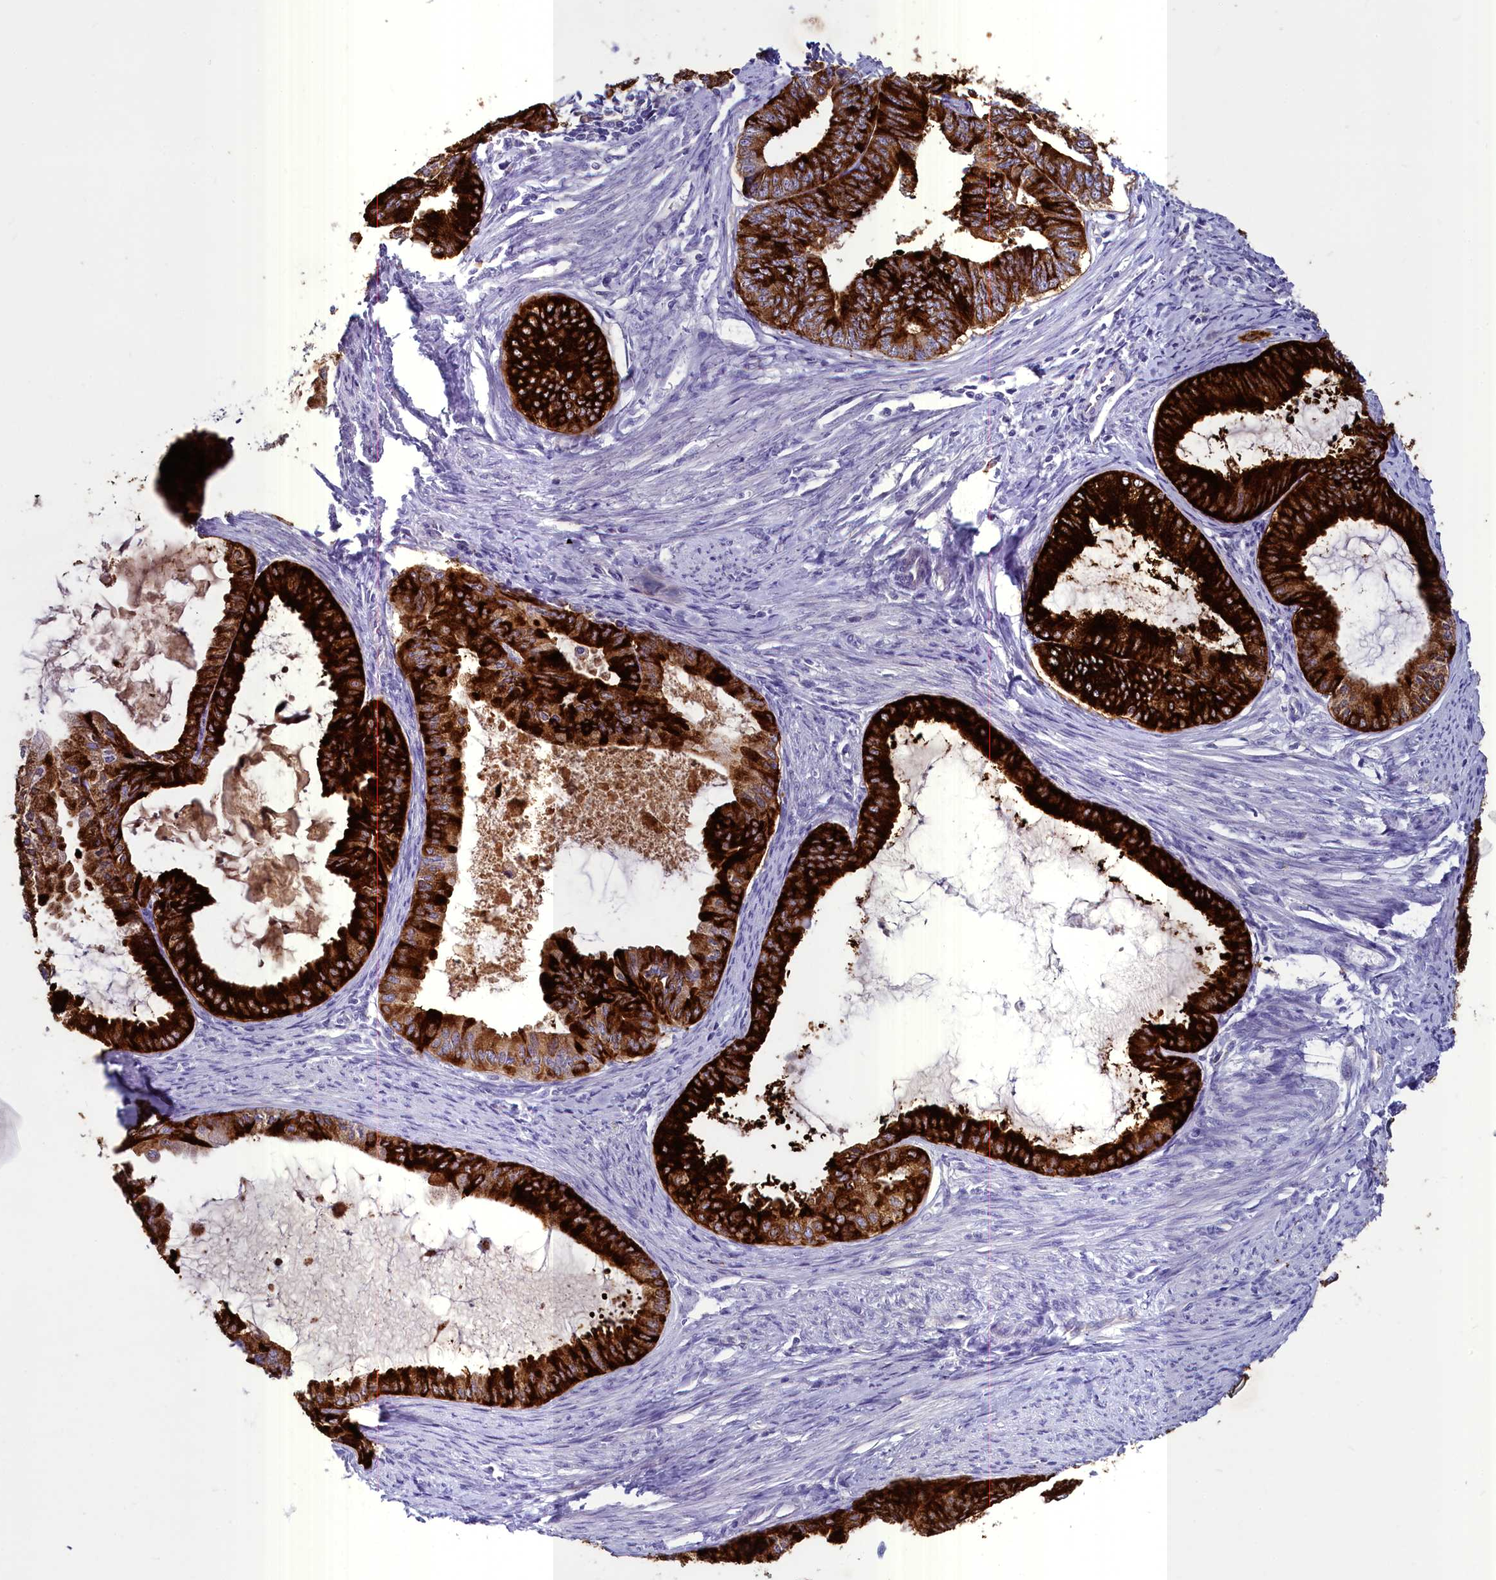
{"staining": {"intensity": "strong", "quantity": ">75%", "location": "cytoplasmic/membranous"}, "tissue": "endometrial cancer", "cell_type": "Tumor cells", "image_type": "cancer", "snomed": [{"axis": "morphology", "description": "Adenocarcinoma, NOS"}, {"axis": "topography", "description": "Endometrium"}], "caption": "This photomicrograph shows endometrial adenocarcinoma stained with IHC to label a protein in brown. The cytoplasmic/membranous of tumor cells show strong positivity for the protein. Nuclei are counter-stained blue.", "gene": "INSC", "patient": {"sex": "female", "age": 86}}